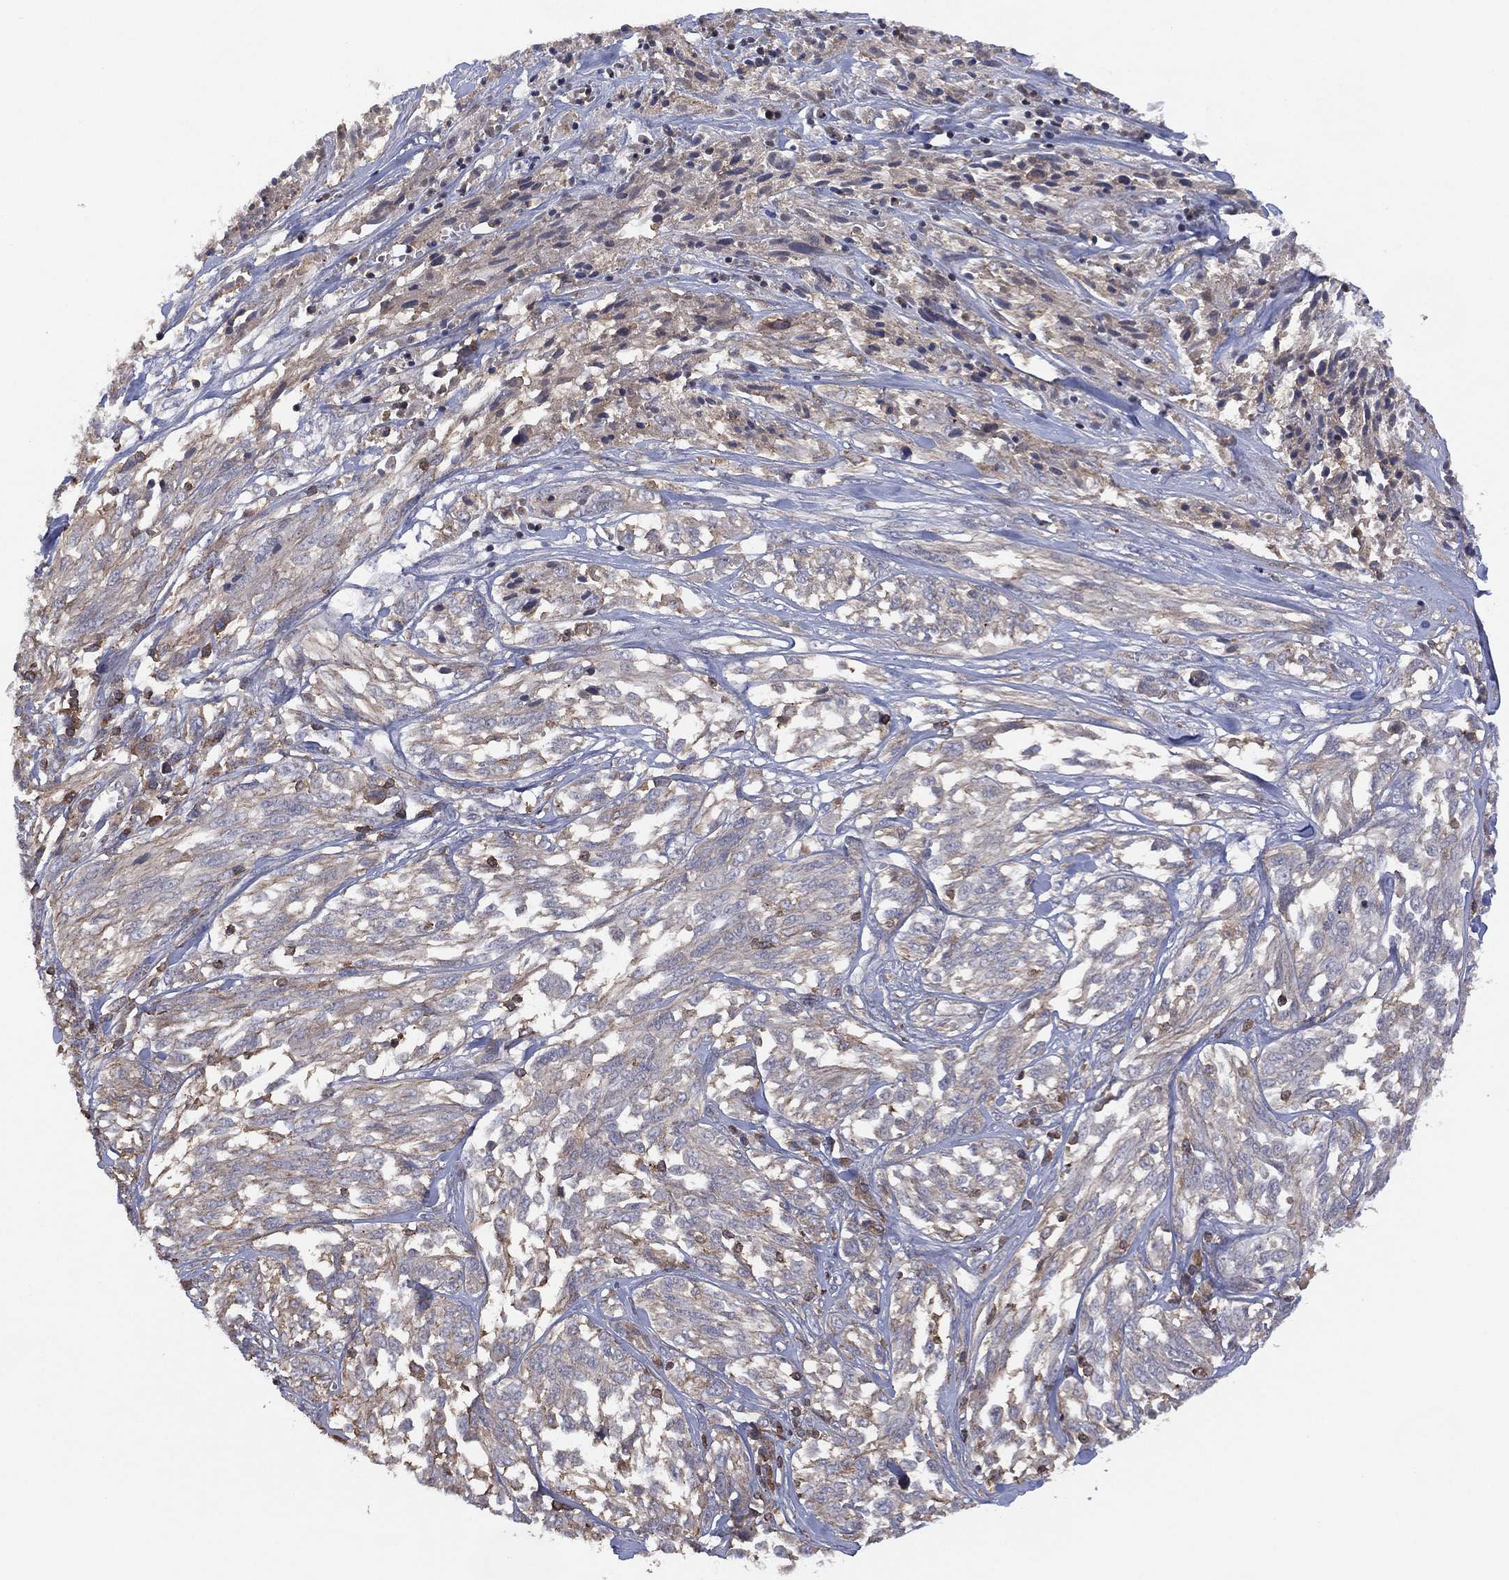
{"staining": {"intensity": "negative", "quantity": "none", "location": "none"}, "tissue": "melanoma", "cell_type": "Tumor cells", "image_type": "cancer", "snomed": [{"axis": "morphology", "description": "Malignant melanoma, NOS"}, {"axis": "topography", "description": "Skin"}], "caption": "Tumor cells show no significant expression in melanoma.", "gene": "DOCK8", "patient": {"sex": "female", "age": 91}}